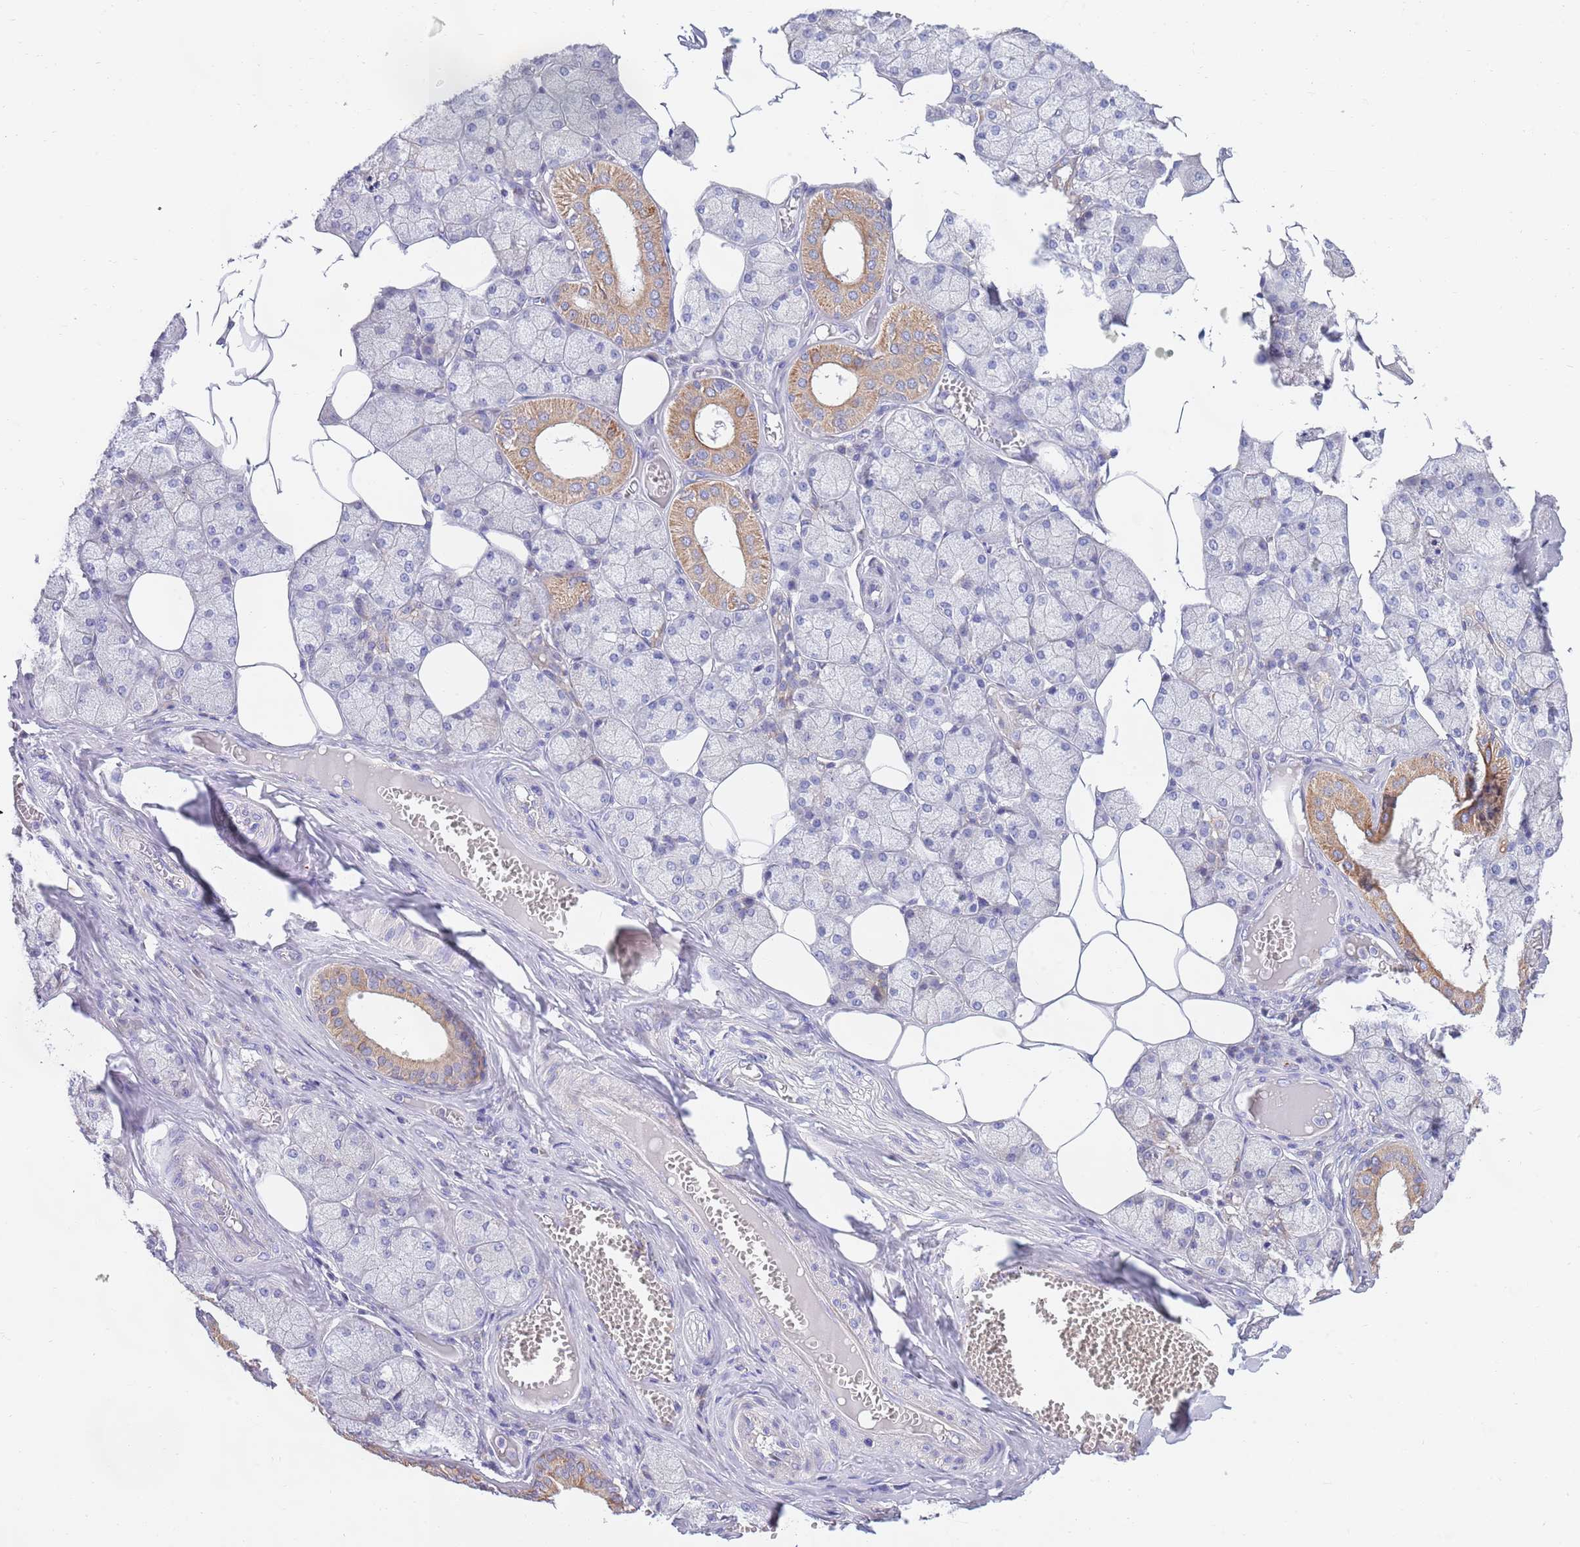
{"staining": {"intensity": "moderate", "quantity": "<25%", "location": "cytoplasmic/membranous"}, "tissue": "salivary gland", "cell_type": "Glandular cells", "image_type": "normal", "snomed": [{"axis": "morphology", "description": "Normal tissue, NOS"}, {"axis": "topography", "description": "Salivary gland"}], "caption": "This is a histology image of immunohistochemistry staining of unremarkable salivary gland, which shows moderate expression in the cytoplasmic/membranous of glandular cells.", "gene": "EMC8", "patient": {"sex": "male", "age": 62}}